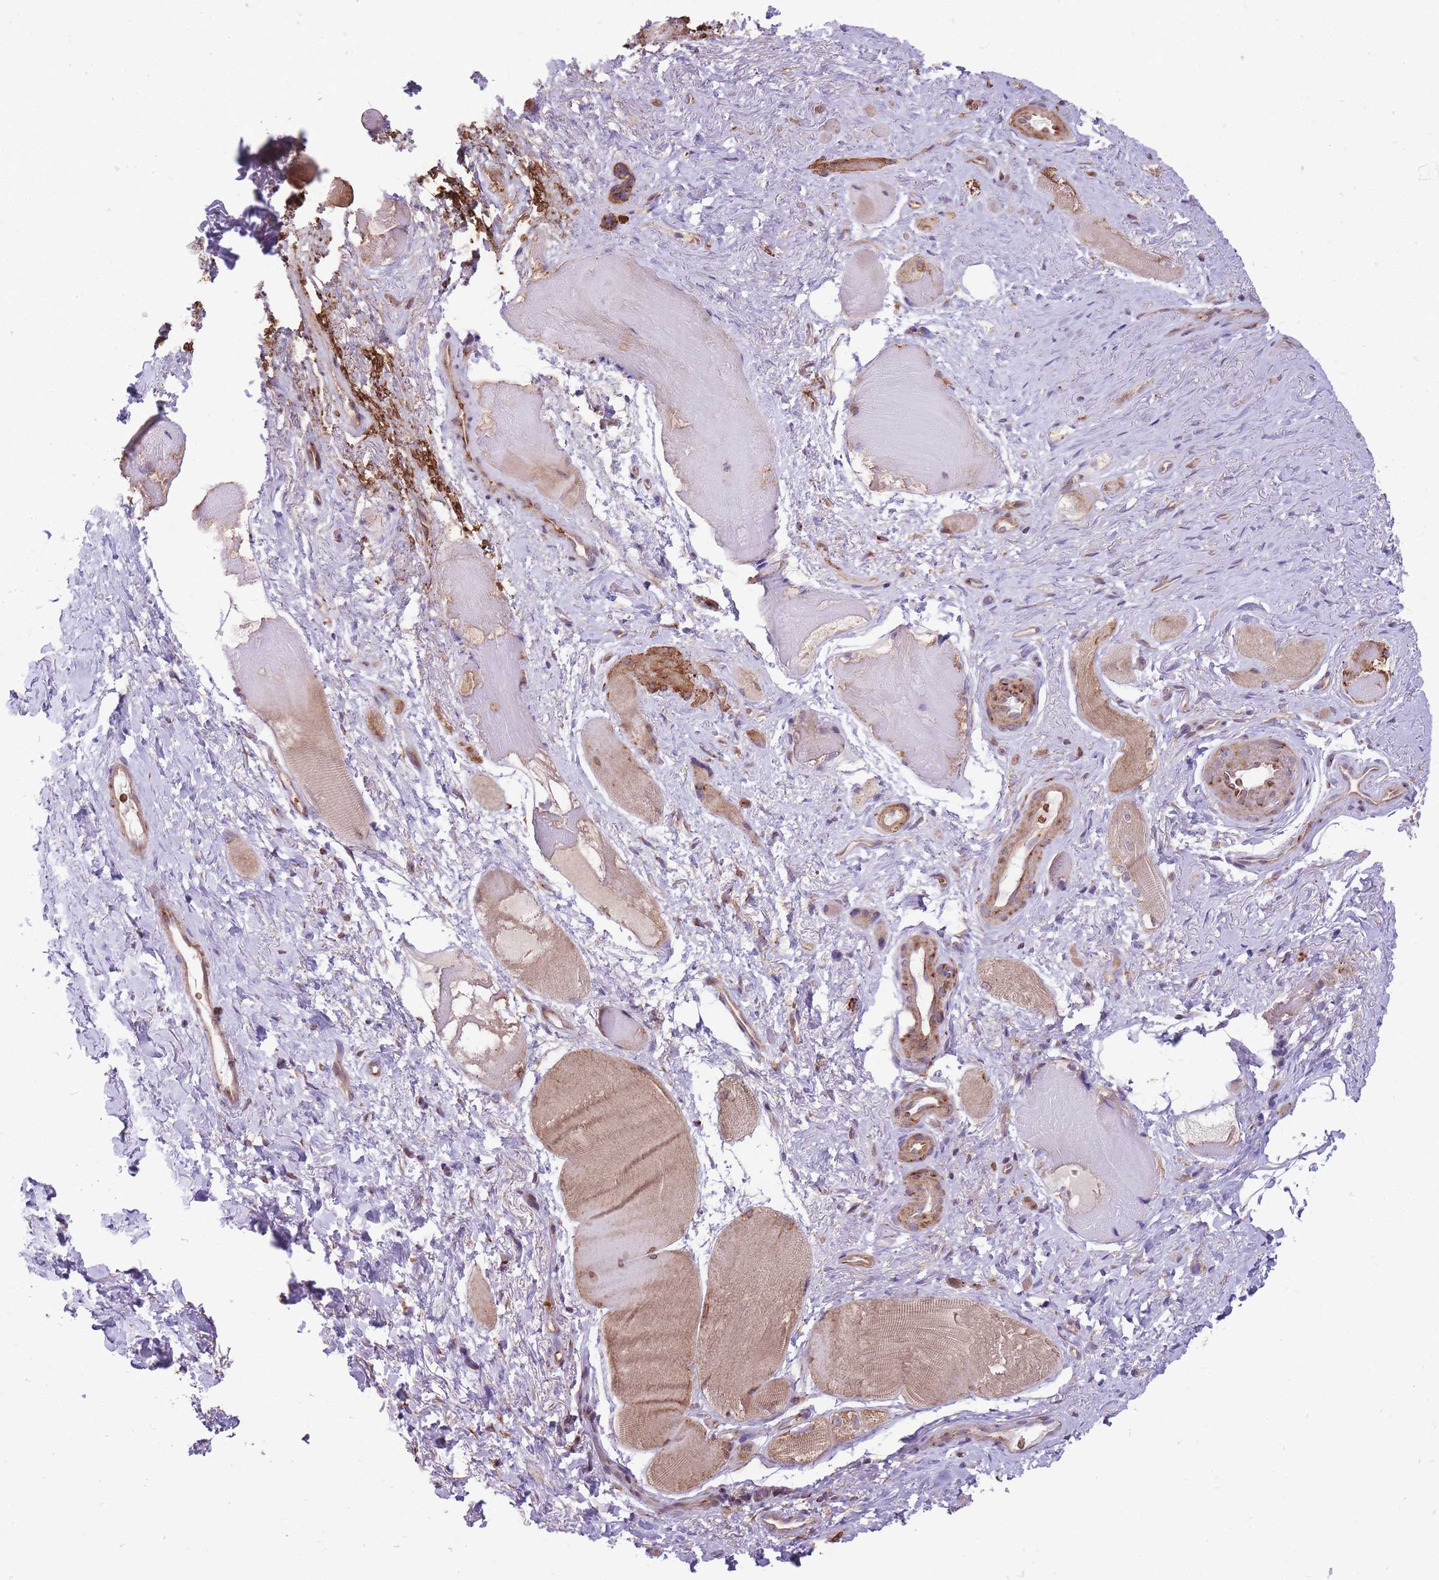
{"staining": {"intensity": "weak", "quantity": ">75%", "location": "cytoplasmic/membranous"}, "tissue": "smooth muscle", "cell_type": "Smooth muscle cells", "image_type": "normal", "snomed": [{"axis": "morphology", "description": "Normal tissue, NOS"}, {"axis": "topography", "description": "Smooth muscle"}, {"axis": "topography", "description": "Peripheral nerve tissue"}], "caption": "High-power microscopy captured an IHC histopathology image of benign smooth muscle, revealing weak cytoplasmic/membranous staining in approximately >75% of smooth muscle cells. The protein is shown in brown color, while the nuclei are stained blue.", "gene": "ANKRD10", "patient": {"sex": "male", "age": 69}}